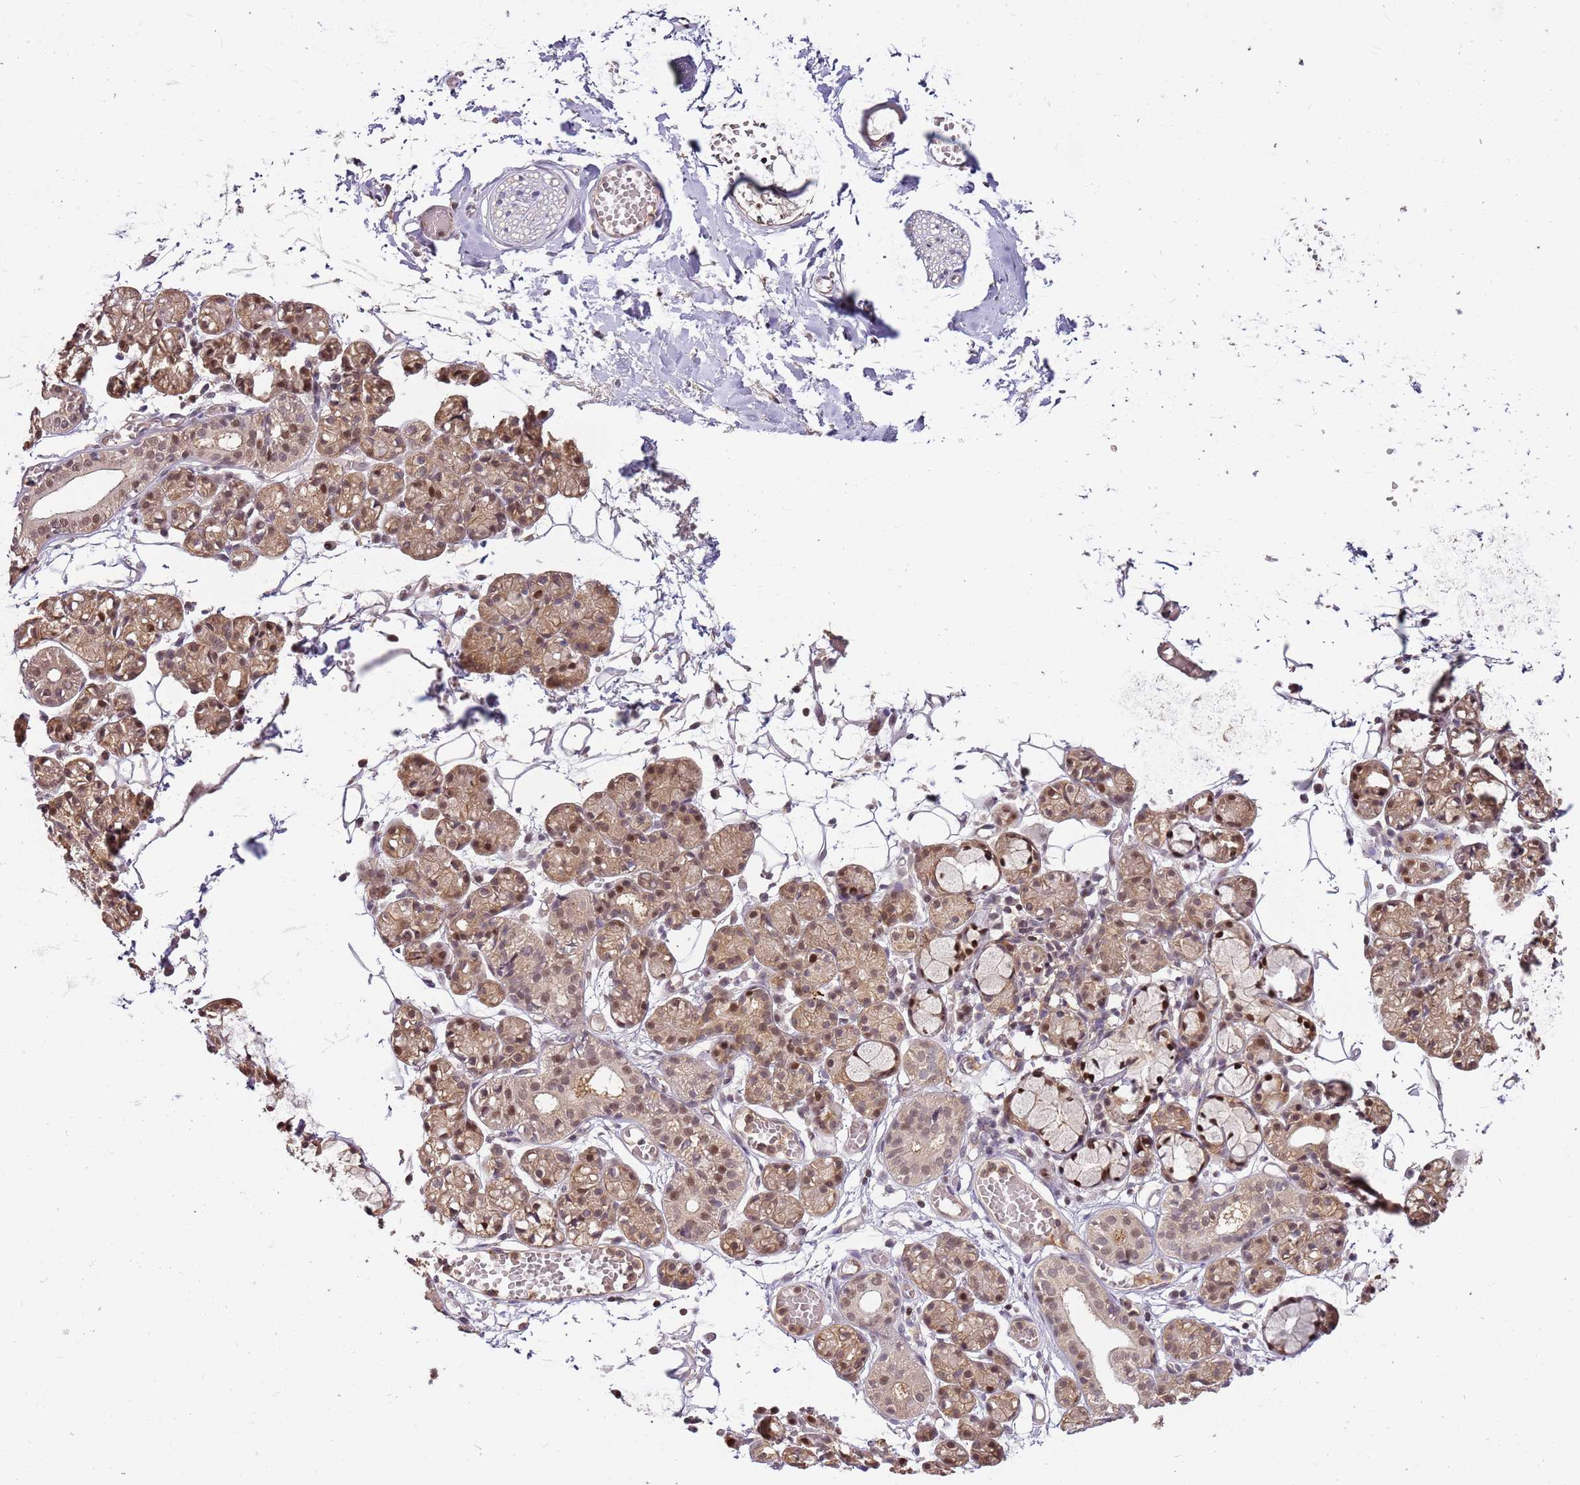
{"staining": {"intensity": "moderate", "quantity": ">75%", "location": "cytoplasmic/membranous,nuclear"}, "tissue": "salivary gland", "cell_type": "Glandular cells", "image_type": "normal", "snomed": [{"axis": "morphology", "description": "Normal tissue, NOS"}, {"axis": "topography", "description": "Salivary gland"}], "caption": "Salivary gland stained with DAB (3,3'-diaminobenzidine) immunohistochemistry (IHC) demonstrates medium levels of moderate cytoplasmic/membranous,nuclear positivity in about >75% of glandular cells.", "gene": "GSTO2", "patient": {"sex": "male", "age": 63}}